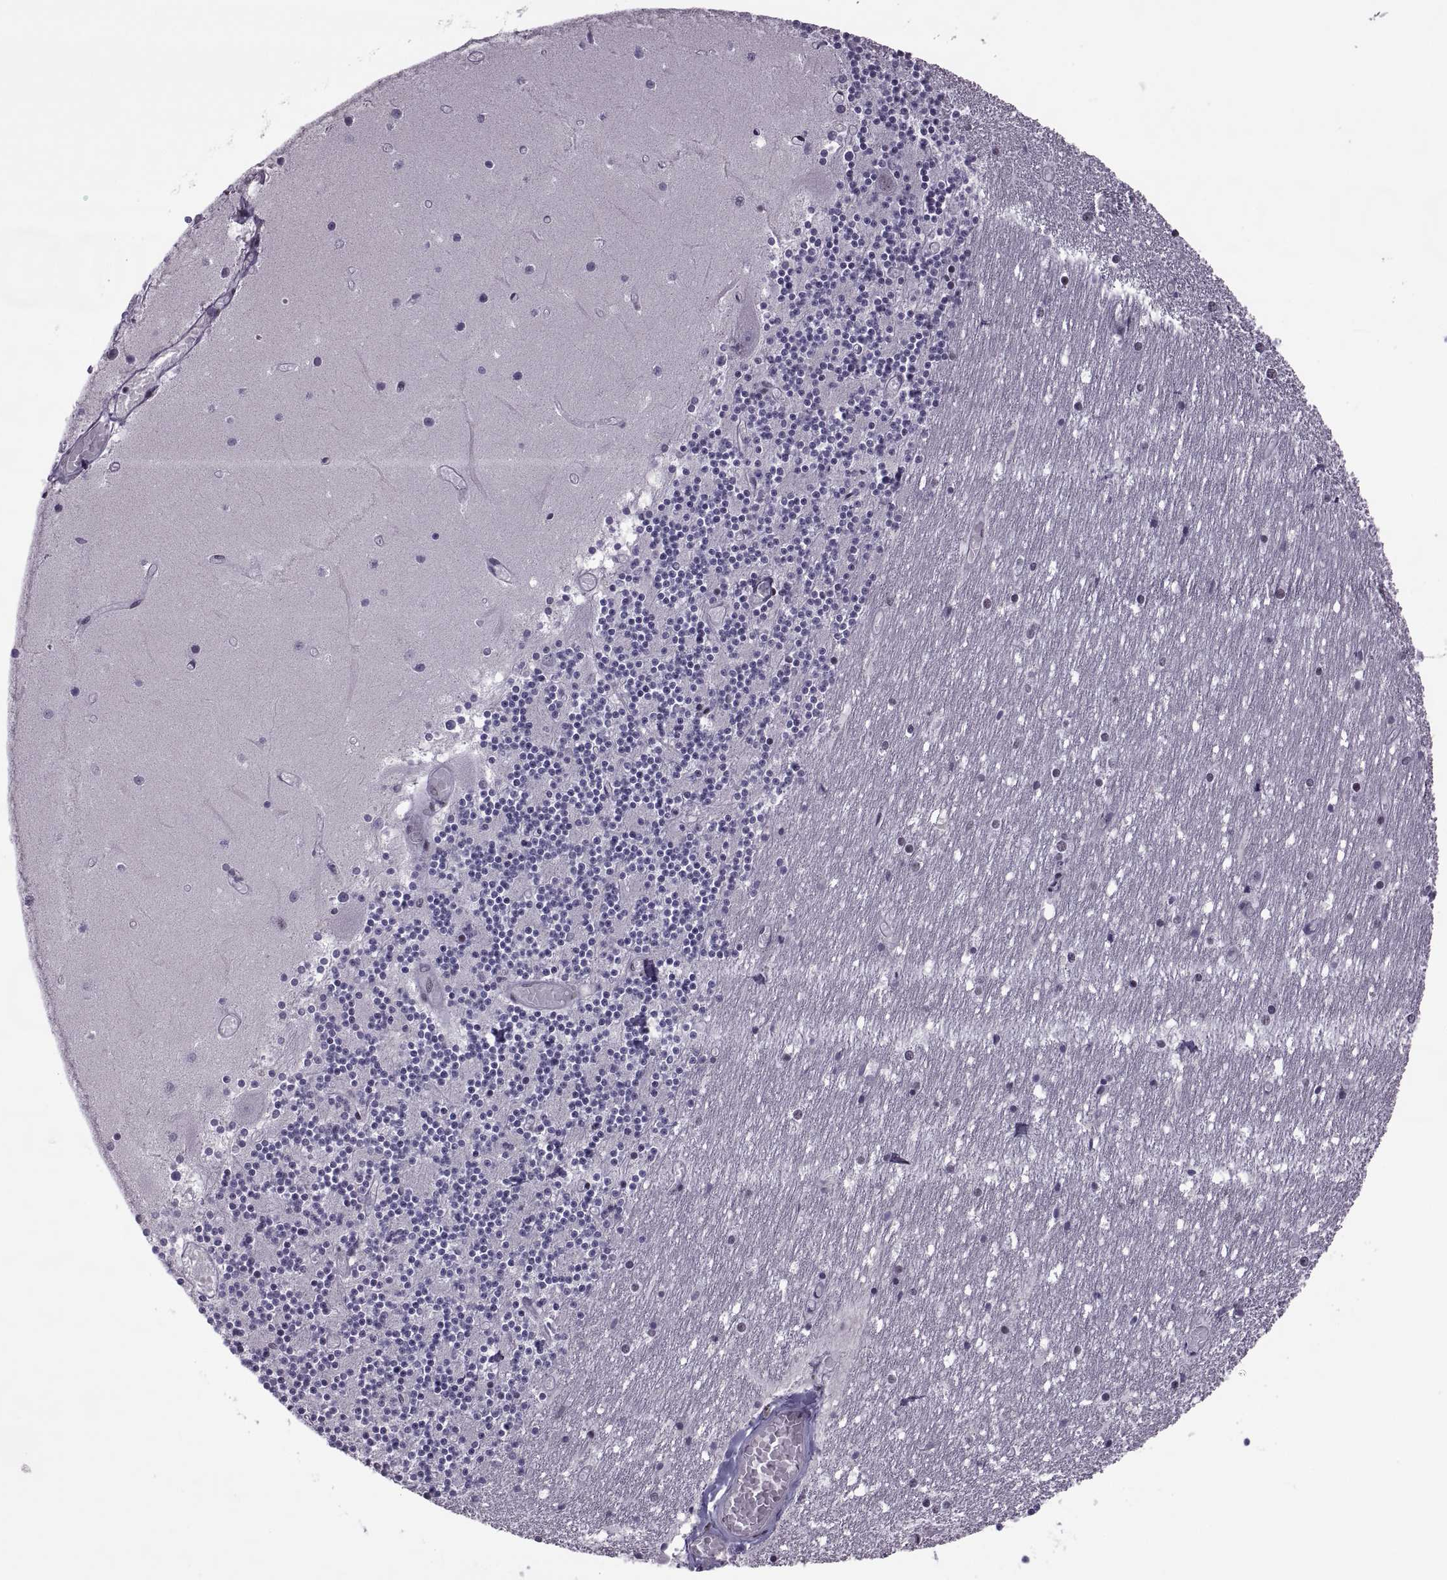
{"staining": {"intensity": "negative", "quantity": "none", "location": "none"}, "tissue": "cerebellum", "cell_type": "Cells in granular layer", "image_type": "normal", "snomed": [{"axis": "morphology", "description": "Normal tissue, NOS"}, {"axis": "topography", "description": "Cerebellum"}], "caption": "This is an IHC image of normal cerebellum. There is no positivity in cells in granular layer.", "gene": "MAGEA4", "patient": {"sex": "female", "age": 28}}